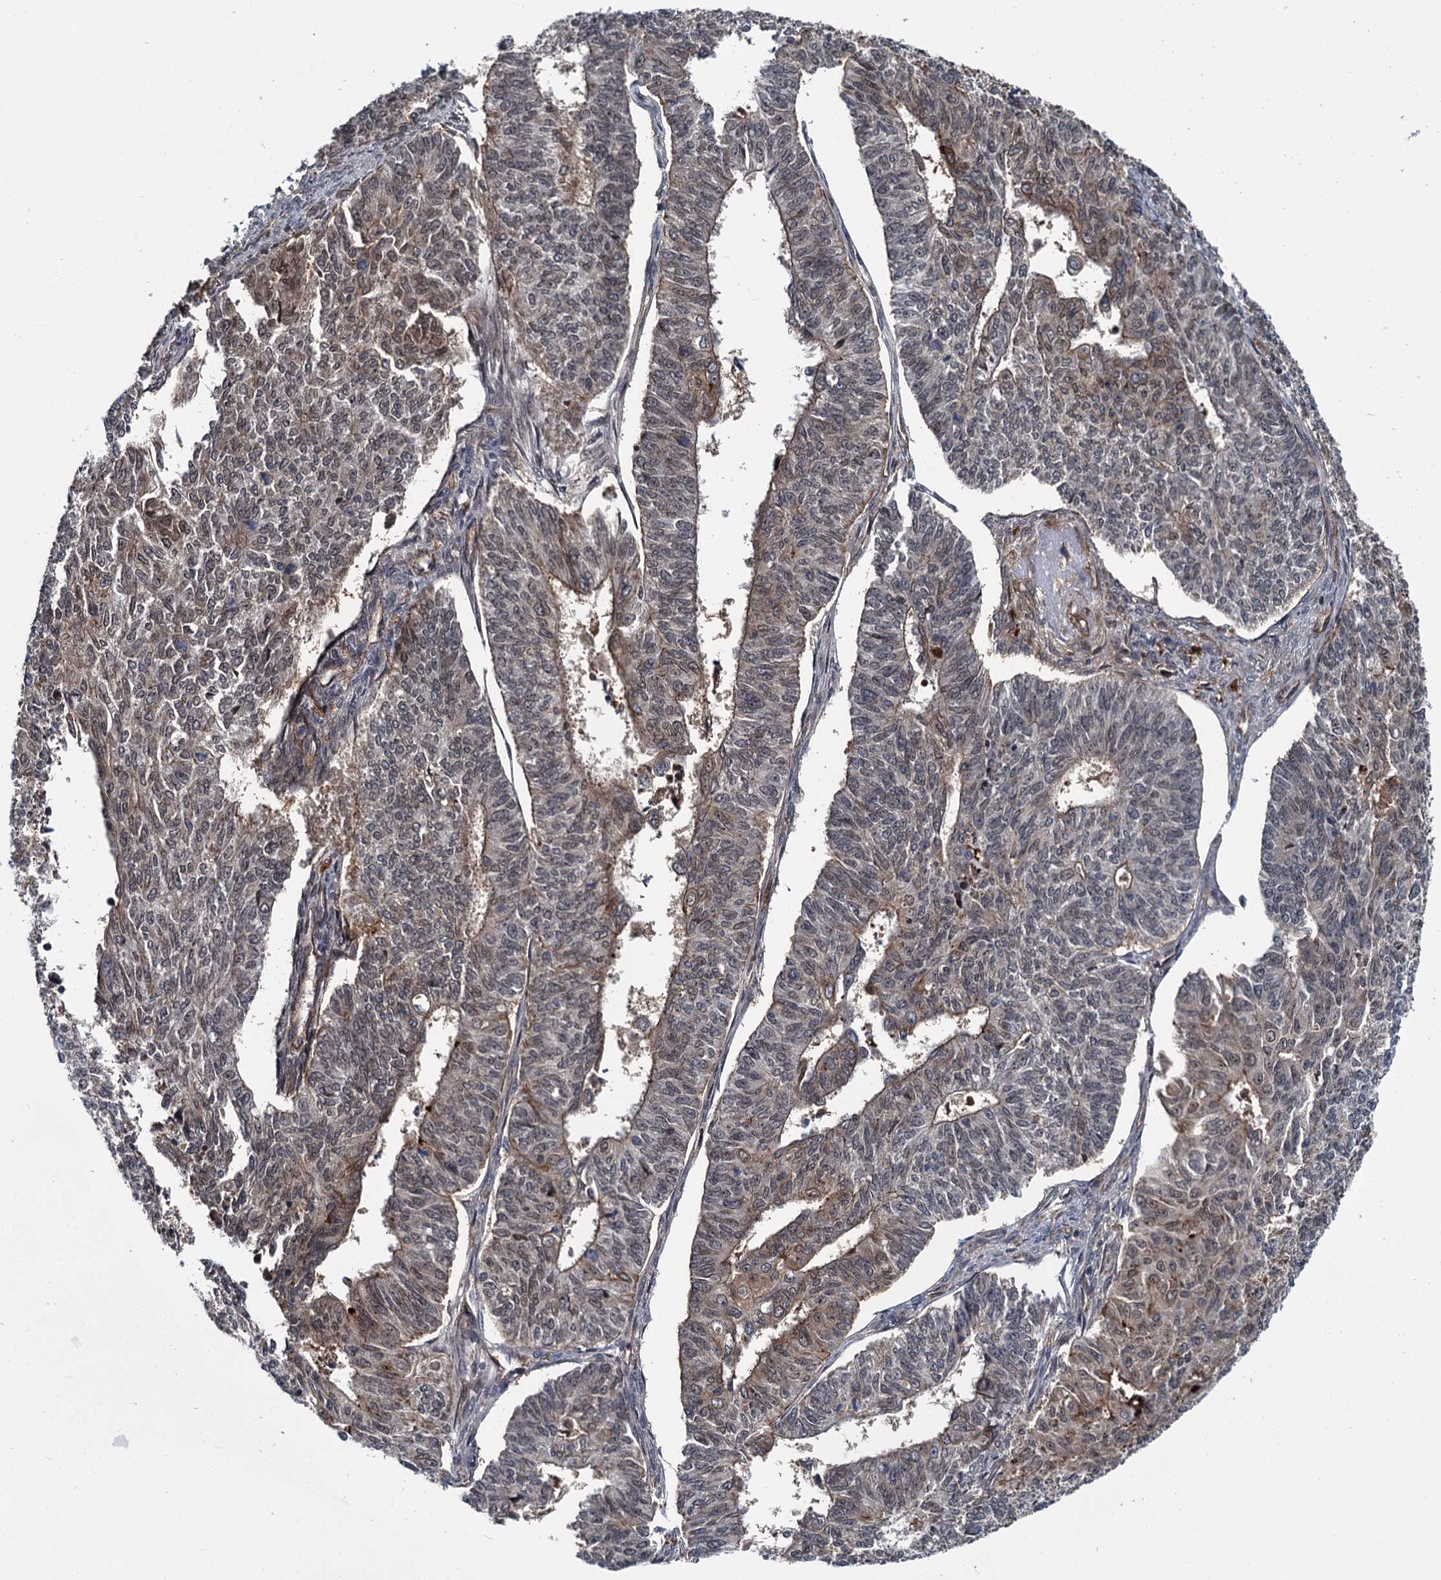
{"staining": {"intensity": "moderate", "quantity": "<25%", "location": "cytoplasmic/membranous"}, "tissue": "endometrial cancer", "cell_type": "Tumor cells", "image_type": "cancer", "snomed": [{"axis": "morphology", "description": "Adenocarcinoma, NOS"}, {"axis": "topography", "description": "Endometrium"}], "caption": "Immunohistochemical staining of endometrial cancer reveals low levels of moderate cytoplasmic/membranous protein staining in about <25% of tumor cells.", "gene": "ZFYVE19", "patient": {"sex": "female", "age": 32}}